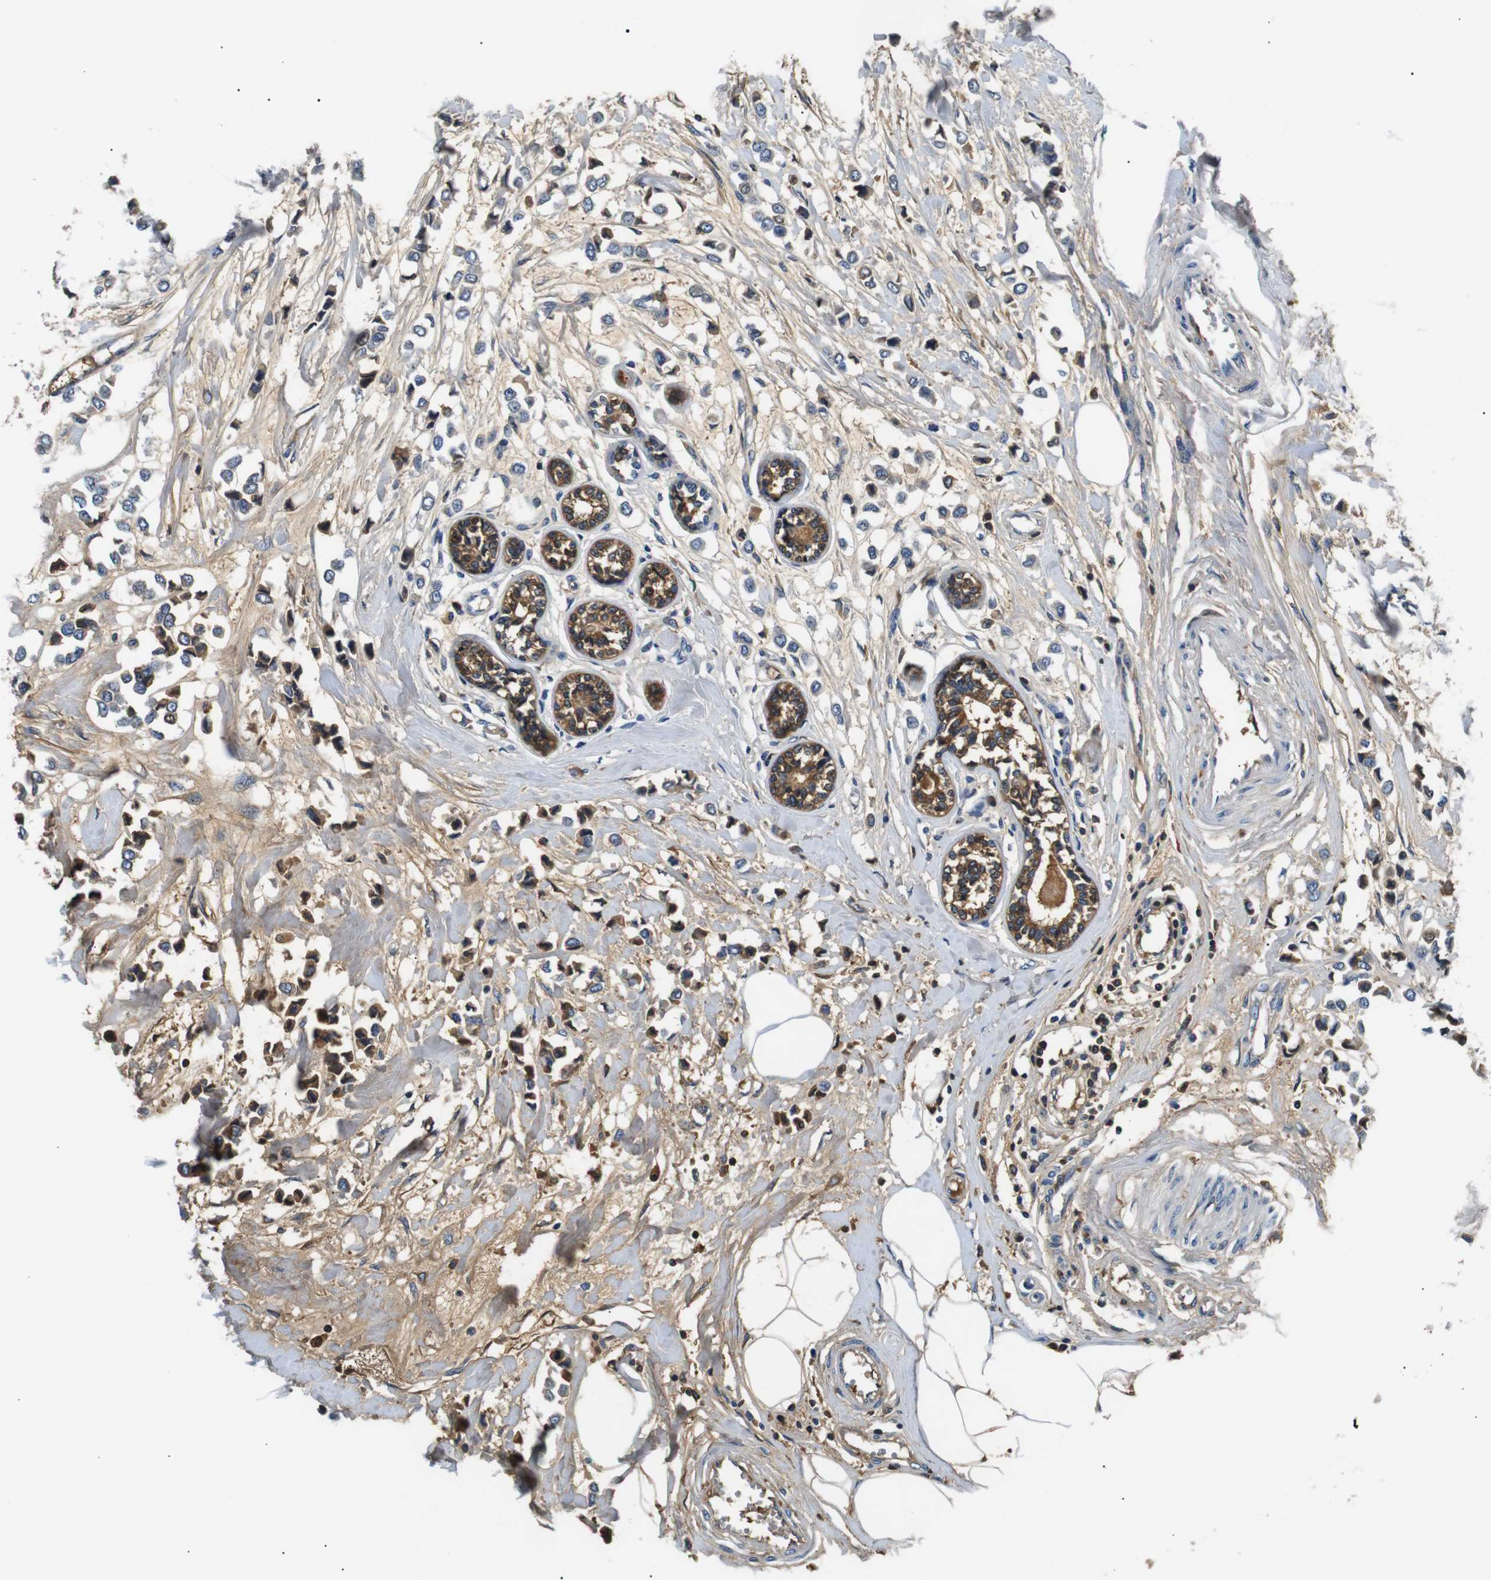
{"staining": {"intensity": "moderate", "quantity": "25%-75%", "location": "cytoplasmic/membranous"}, "tissue": "breast cancer", "cell_type": "Tumor cells", "image_type": "cancer", "snomed": [{"axis": "morphology", "description": "Lobular carcinoma"}, {"axis": "topography", "description": "Breast"}], "caption": "Lobular carcinoma (breast) was stained to show a protein in brown. There is medium levels of moderate cytoplasmic/membranous positivity in about 25%-75% of tumor cells.", "gene": "LHCGR", "patient": {"sex": "female", "age": 51}}